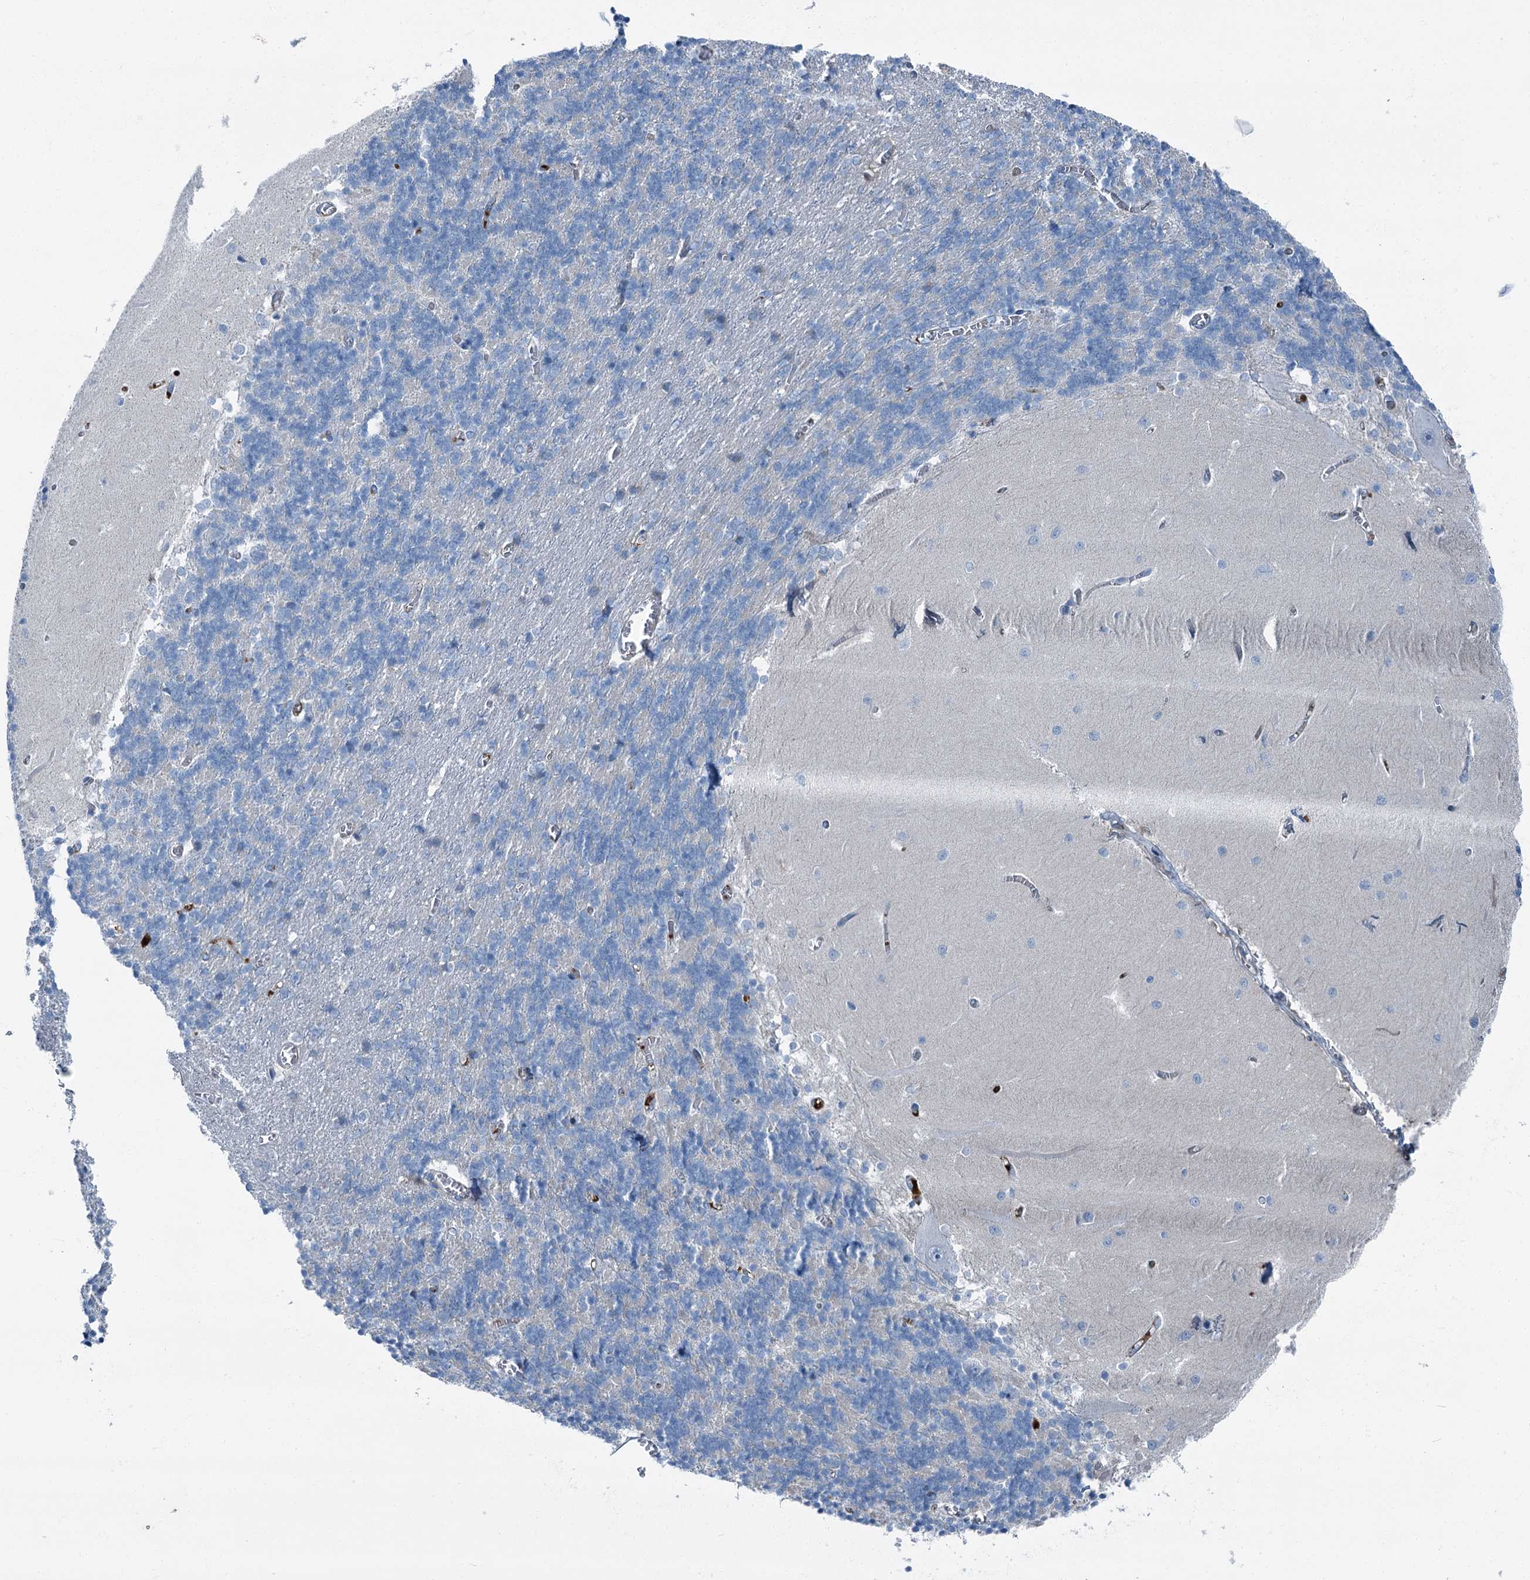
{"staining": {"intensity": "negative", "quantity": "none", "location": "none"}, "tissue": "cerebellum", "cell_type": "Cells in granular layer", "image_type": "normal", "snomed": [{"axis": "morphology", "description": "Normal tissue, NOS"}, {"axis": "topography", "description": "Cerebellum"}], "caption": "Cells in granular layer show no significant expression in unremarkable cerebellum. (DAB immunohistochemistry (IHC) visualized using brightfield microscopy, high magnification).", "gene": "AXL", "patient": {"sex": "male", "age": 37}}